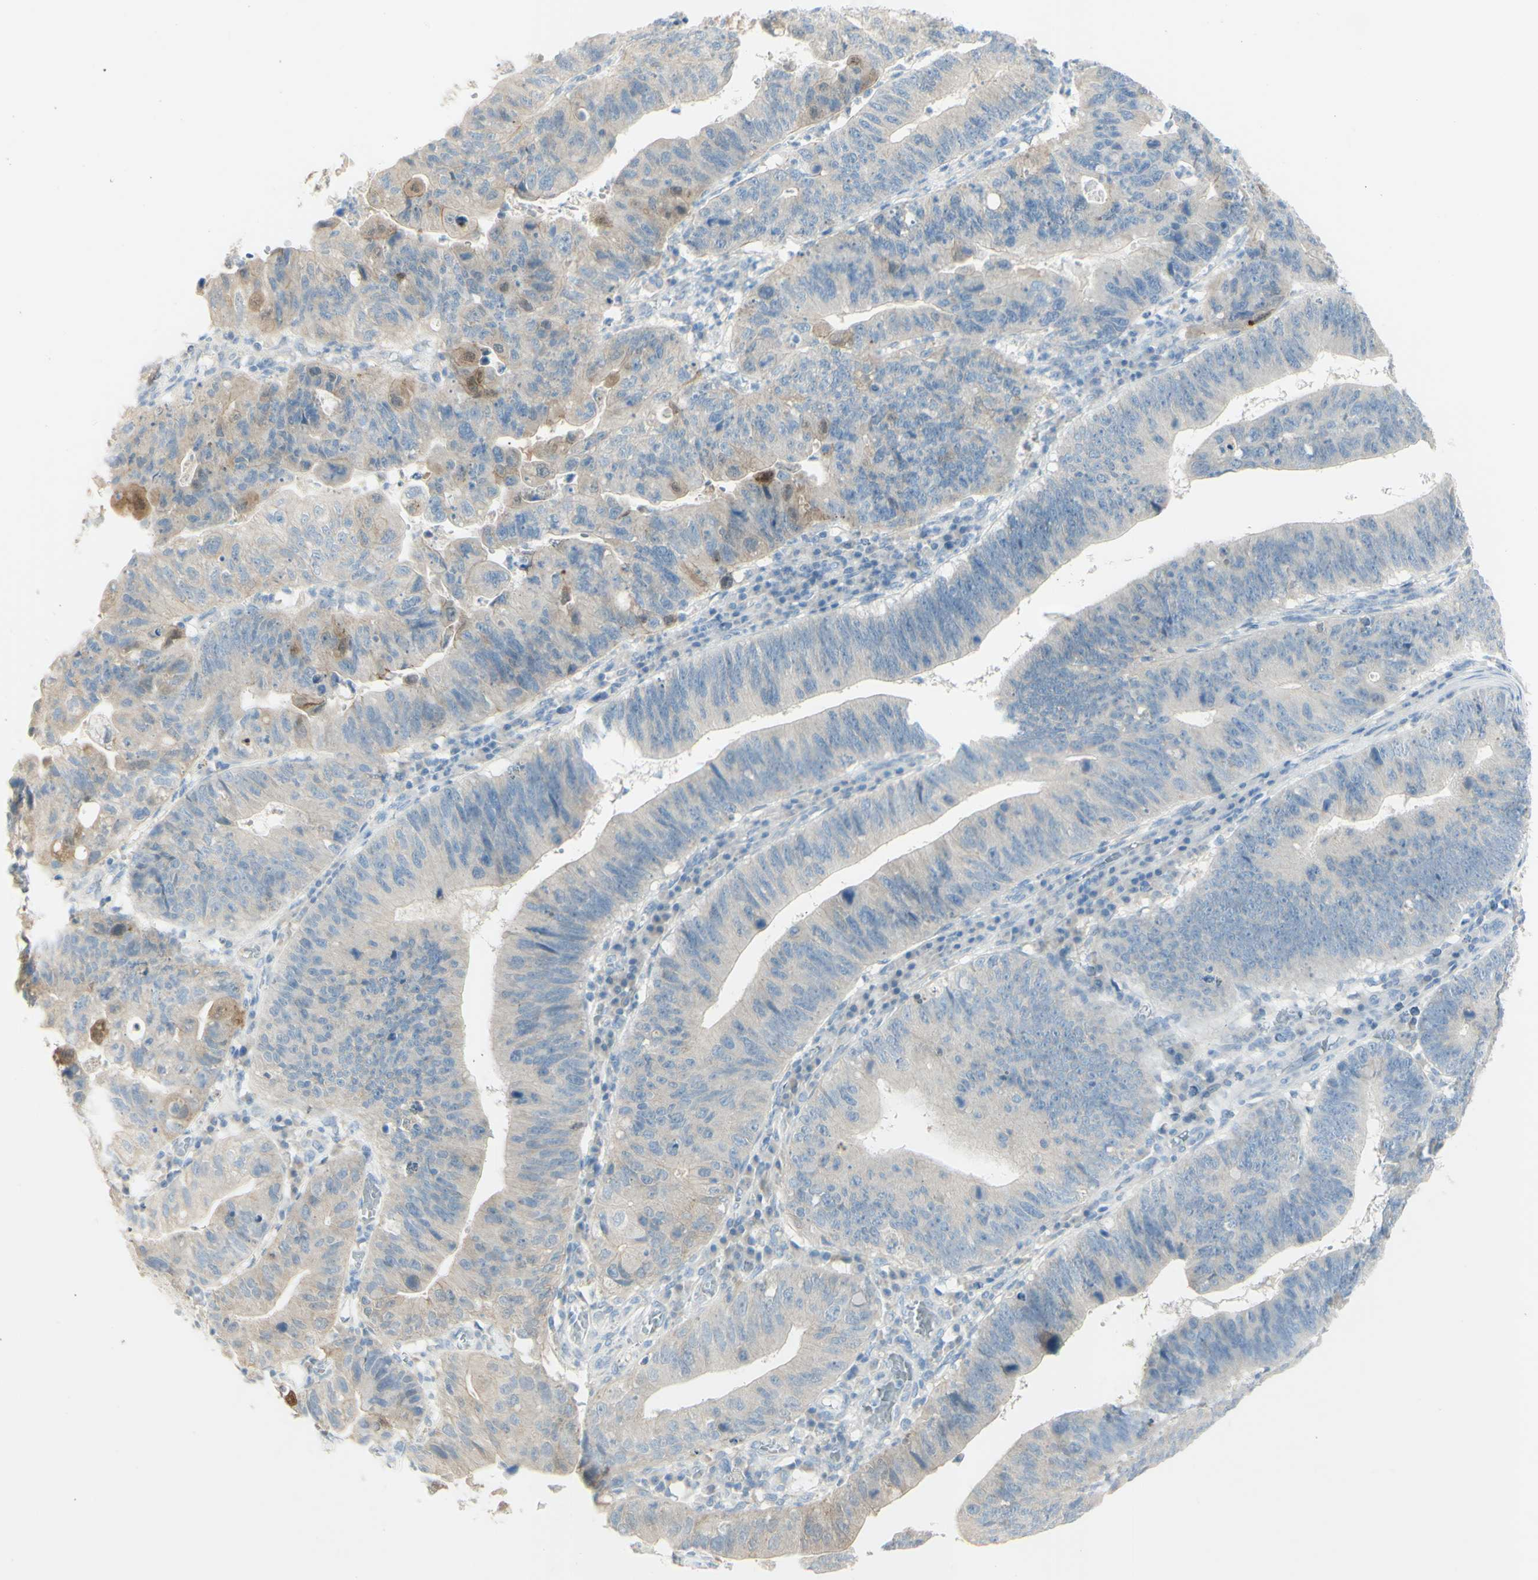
{"staining": {"intensity": "negative", "quantity": "none", "location": "none"}, "tissue": "stomach cancer", "cell_type": "Tumor cells", "image_type": "cancer", "snomed": [{"axis": "morphology", "description": "Adenocarcinoma, NOS"}, {"axis": "topography", "description": "Stomach"}], "caption": "There is no significant positivity in tumor cells of stomach adenocarcinoma.", "gene": "ART3", "patient": {"sex": "male", "age": 59}}